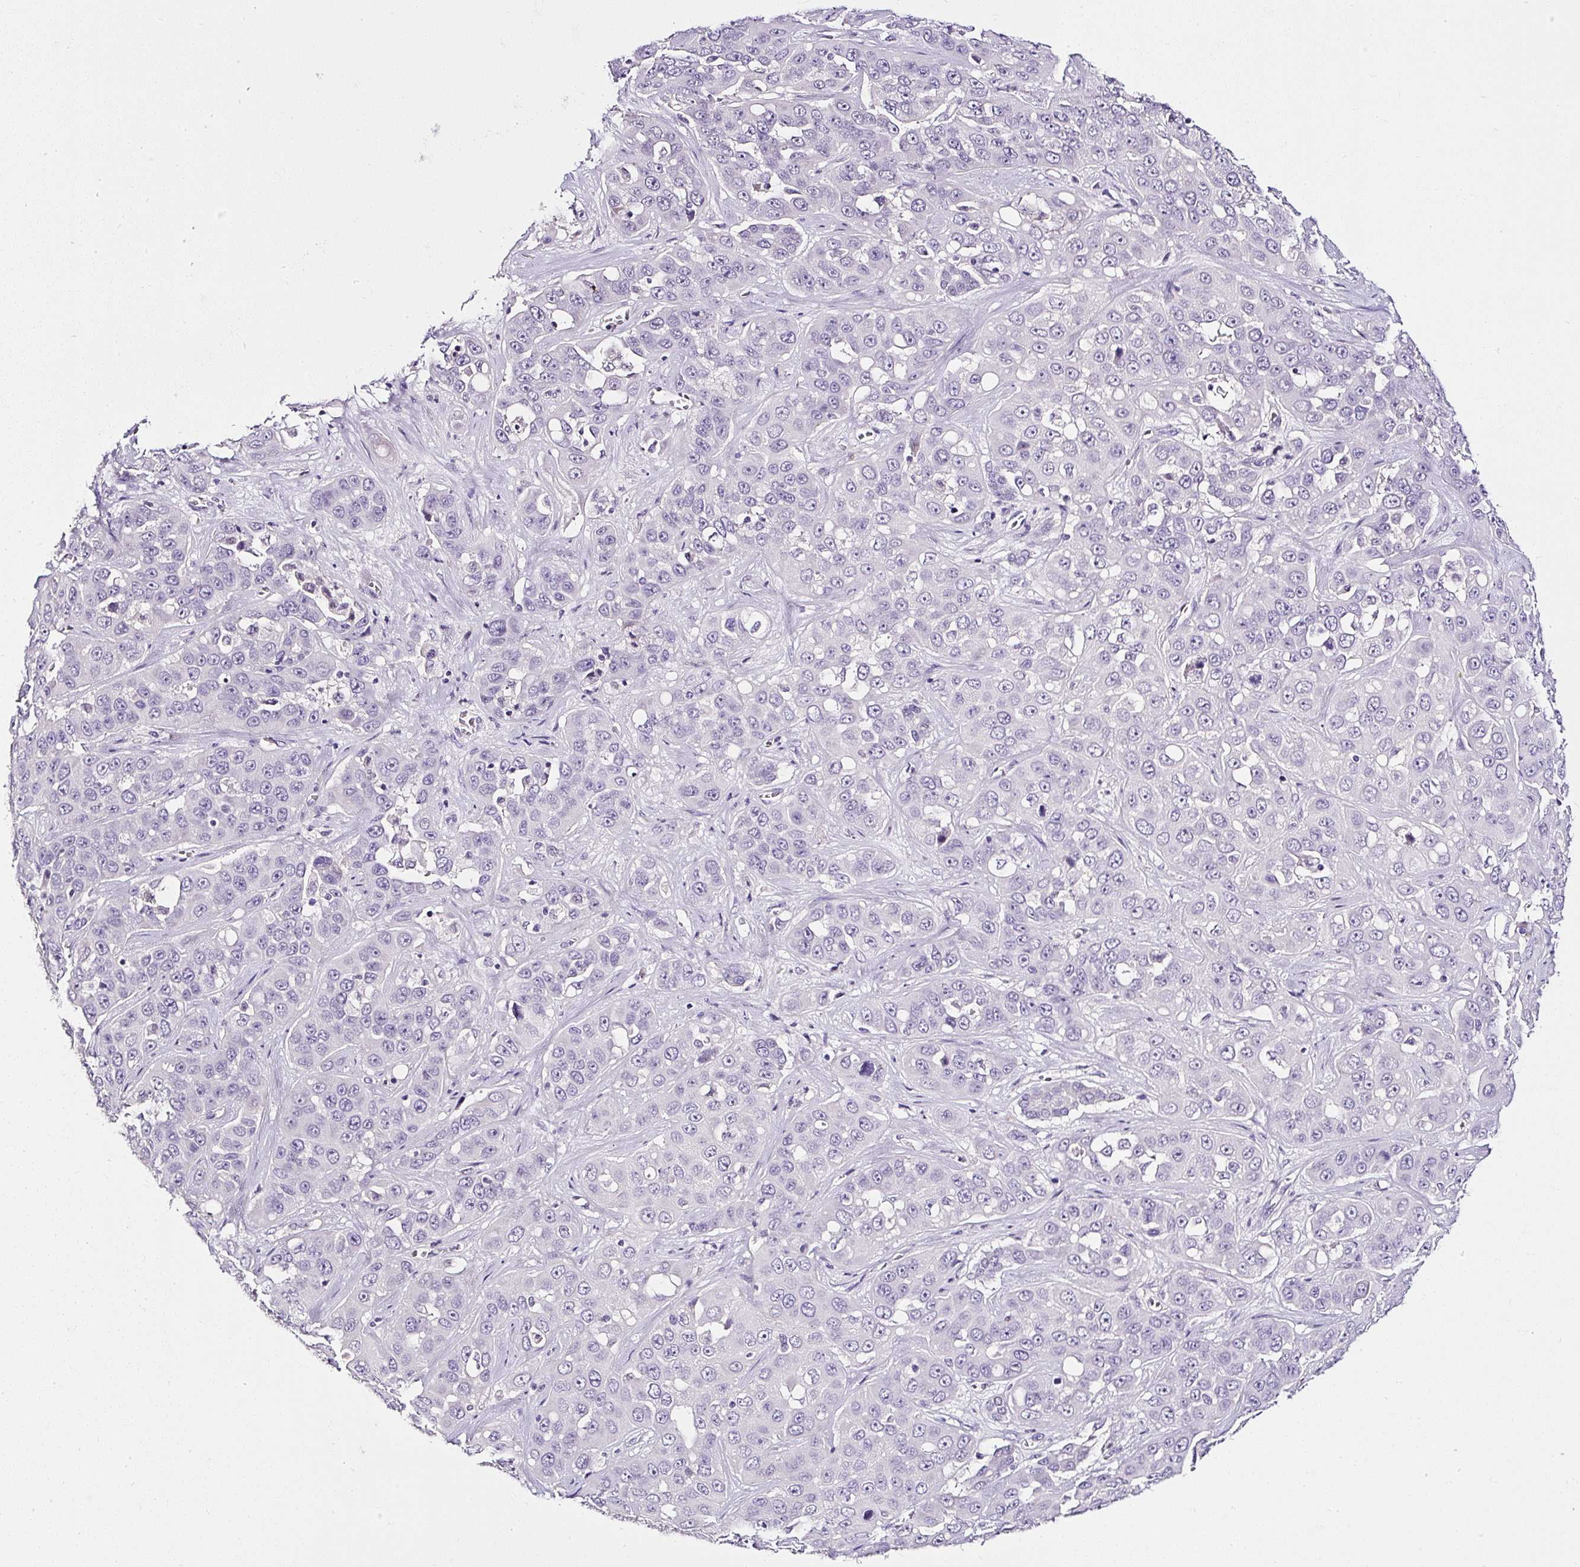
{"staining": {"intensity": "negative", "quantity": "none", "location": "none"}, "tissue": "liver cancer", "cell_type": "Tumor cells", "image_type": "cancer", "snomed": [{"axis": "morphology", "description": "Cholangiocarcinoma"}, {"axis": "topography", "description": "Liver"}], "caption": "DAB immunohistochemical staining of liver cholangiocarcinoma displays no significant positivity in tumor cells.", "gene": "ATP2A1", "patient": {"sex": "female", "age": 52}}